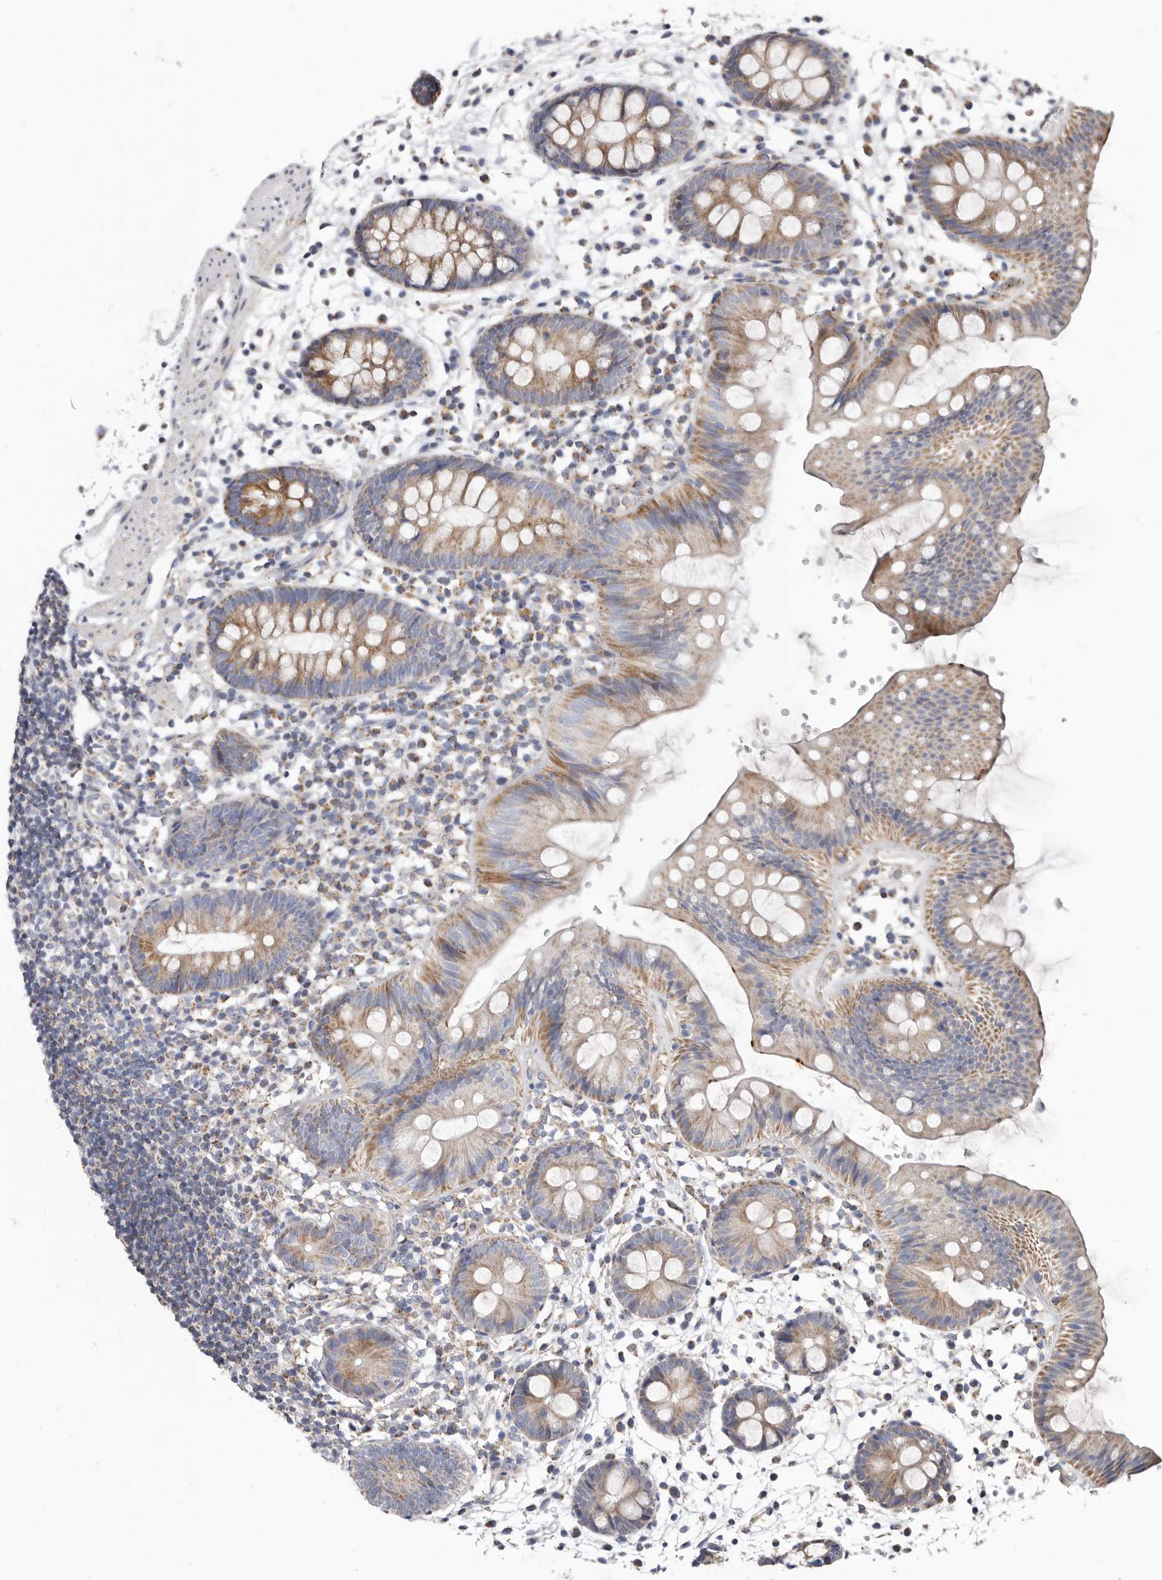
{"staining": {"intensity": "negative", "quantity": "none", "location": "none"}, "tissue": "colon", "cell_type": "Endothelial cells", "image_type": "normal", "snomed": [{"axis": "morphology", "description": "Normal tissue, NOS"}, {"axis": "topography", "description": "Colon"}], "caption": "A high-resolution image shows IHC staining of unremarkable colon, which demonstrates no significant positivity in endothelial cells.", "gene": "RSPO2", "patient": {"sex": "male", "age": 56}}